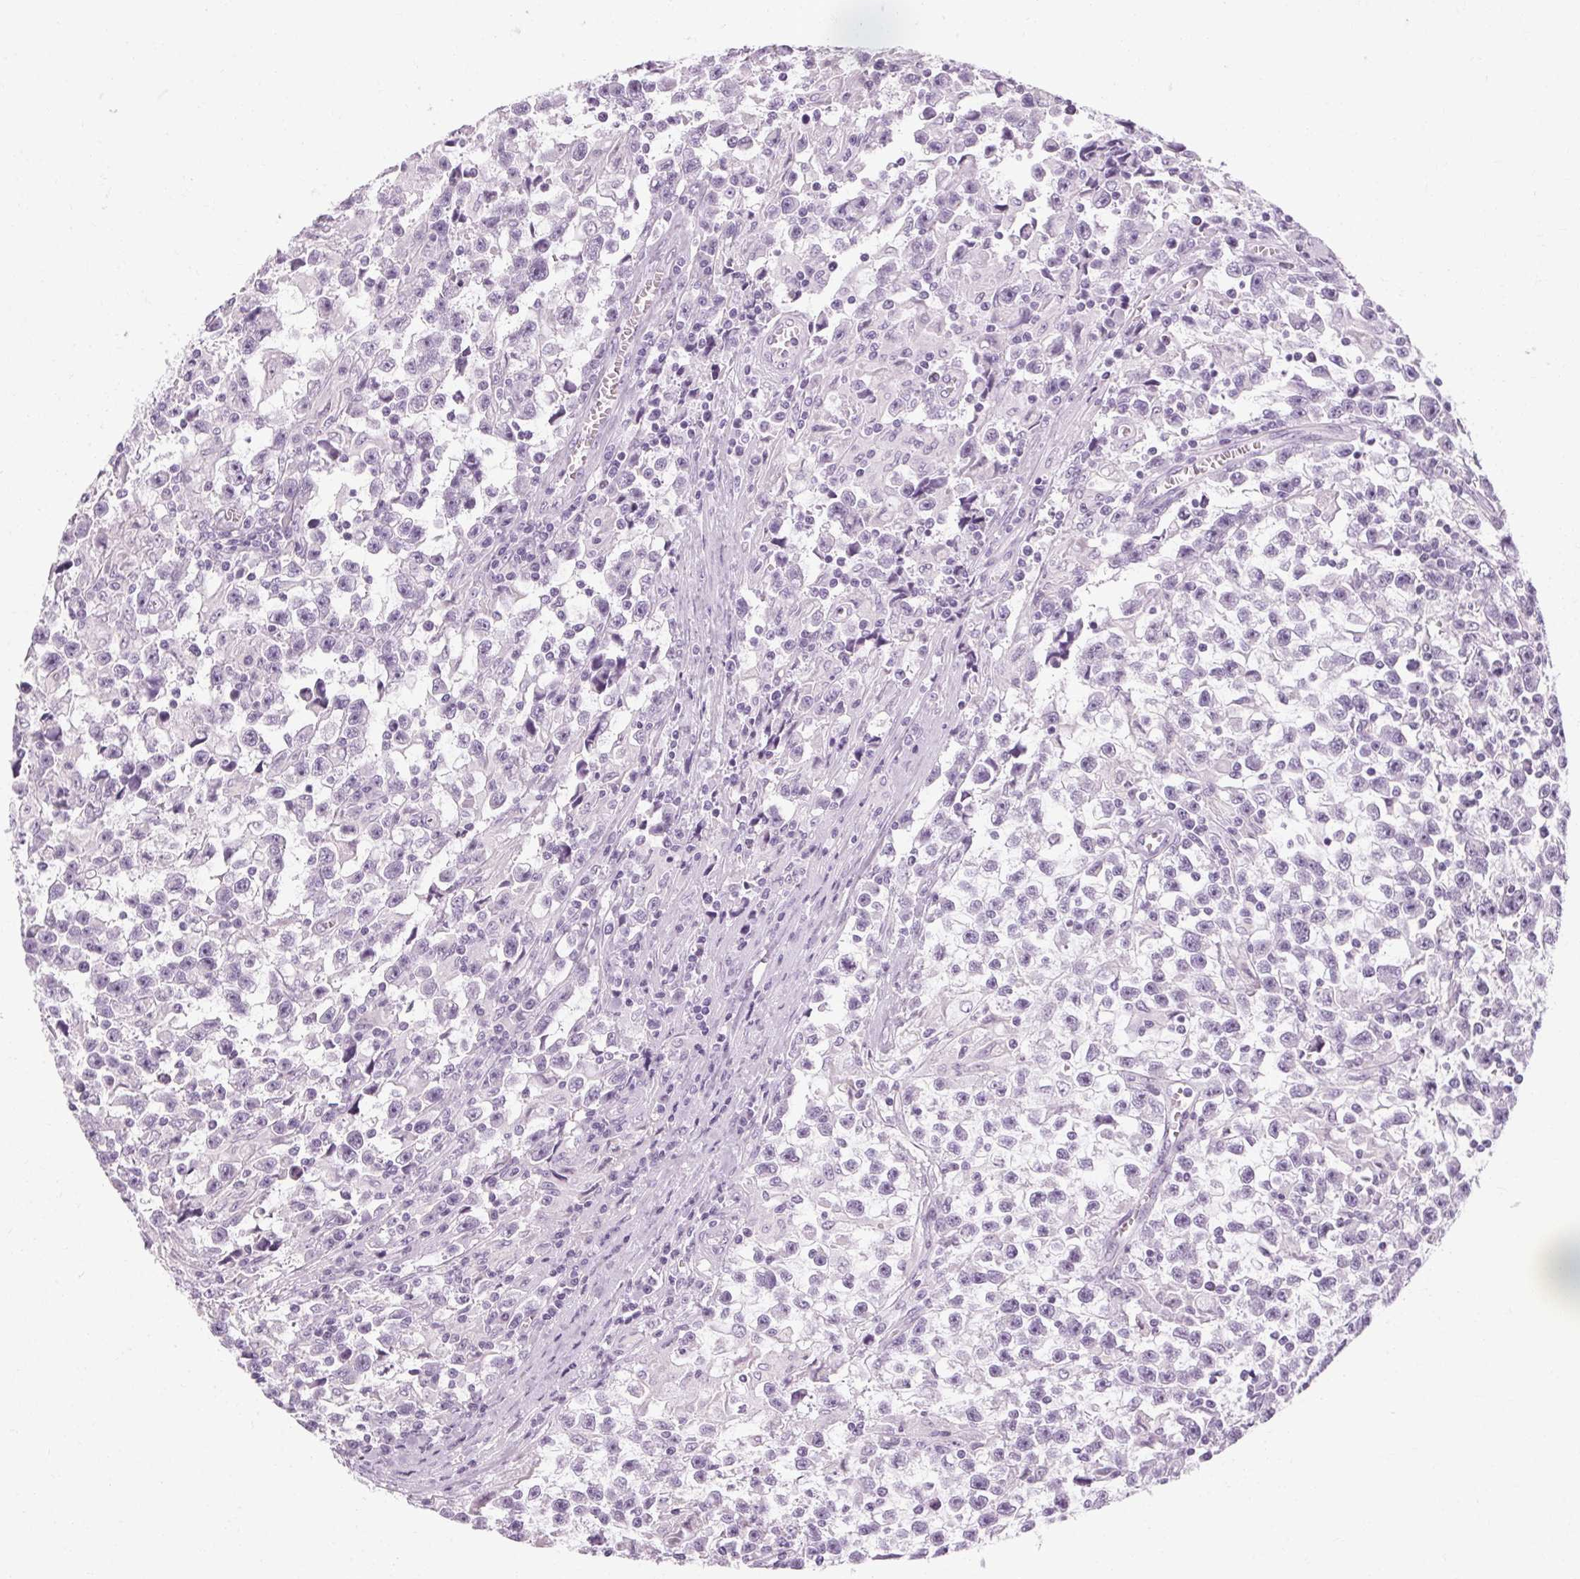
{"staining": {"intensity": "negative", "quantity": "none", "location": "none"}, "tissue": "testis cancer", "cell_type": "Tumor cells", "image_type": "cancer", "snomed": [{"axis": "morphology", "description": "Seminoma, NOS"}, {"axis": "topography", "description": "Testis"}], "caption": "Tumor cells show no significant protein expression in seminoma (testis).", "gene": "POMC", "patient": {"sex": "male", "age": 31}}